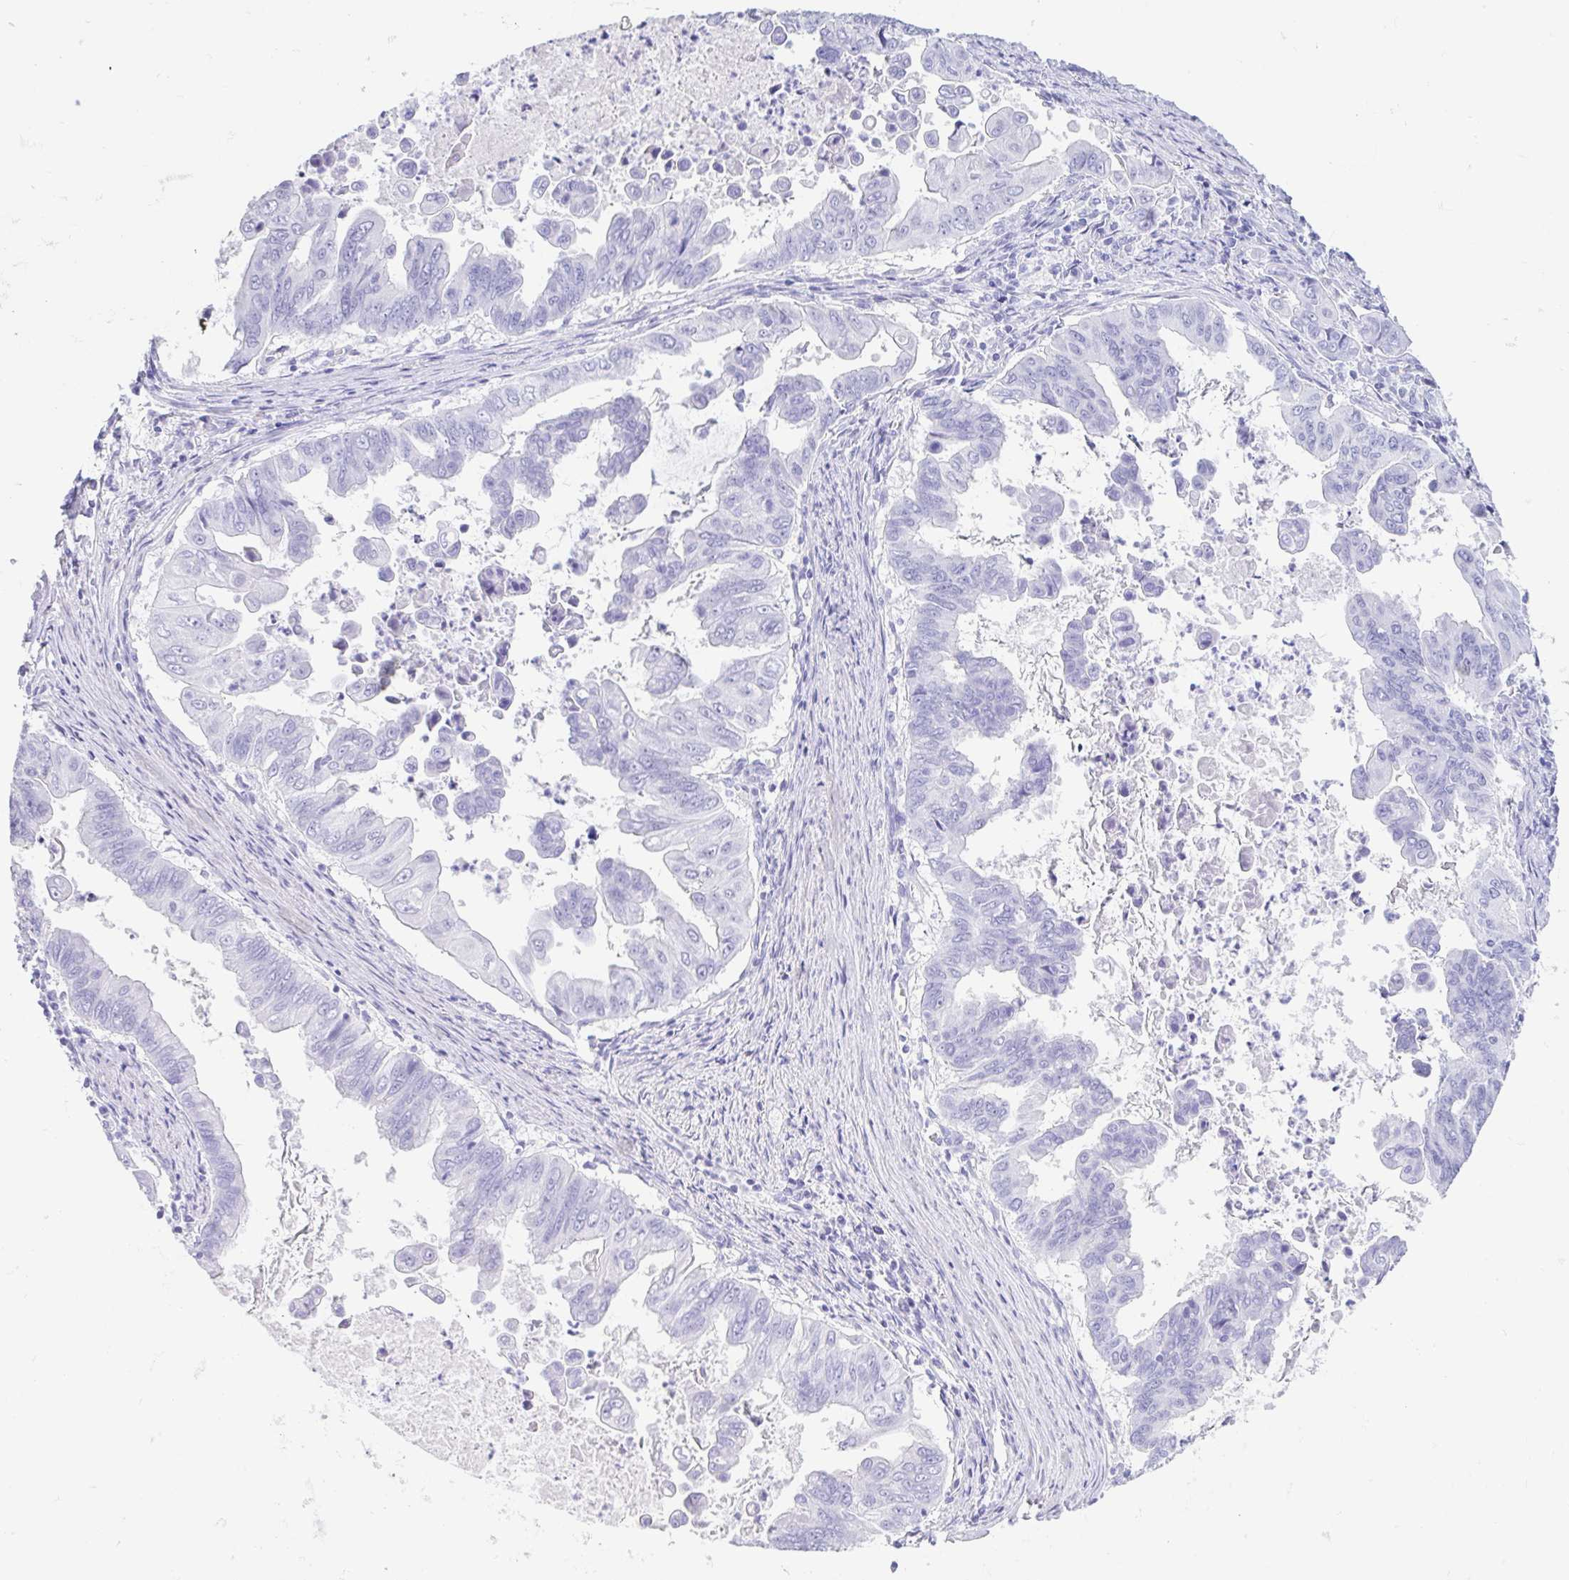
{"staining": {"intensity": "negative", "quantity": "none", "location": "none"}, "tissue": "stomach cancer", "cell_type": "Tumor cells", "image_type": "cancer", "snomed": [{"axis": "morphology", "description": "Adenocarcinoma, NOS"}, {"axis": "topography", "description": "Stomach, upper"}], "caption": "Protein analysis of stomach cancer (adenocarcinoma) shows no significant positivity in tumor cells. (DAB (3,3'-diaminobenzidine) immunohistochemistry visualized using brightfield microscopy, high magnification).", "gene": "GKN1", "patient": {"sex": "male", "age": 80}}